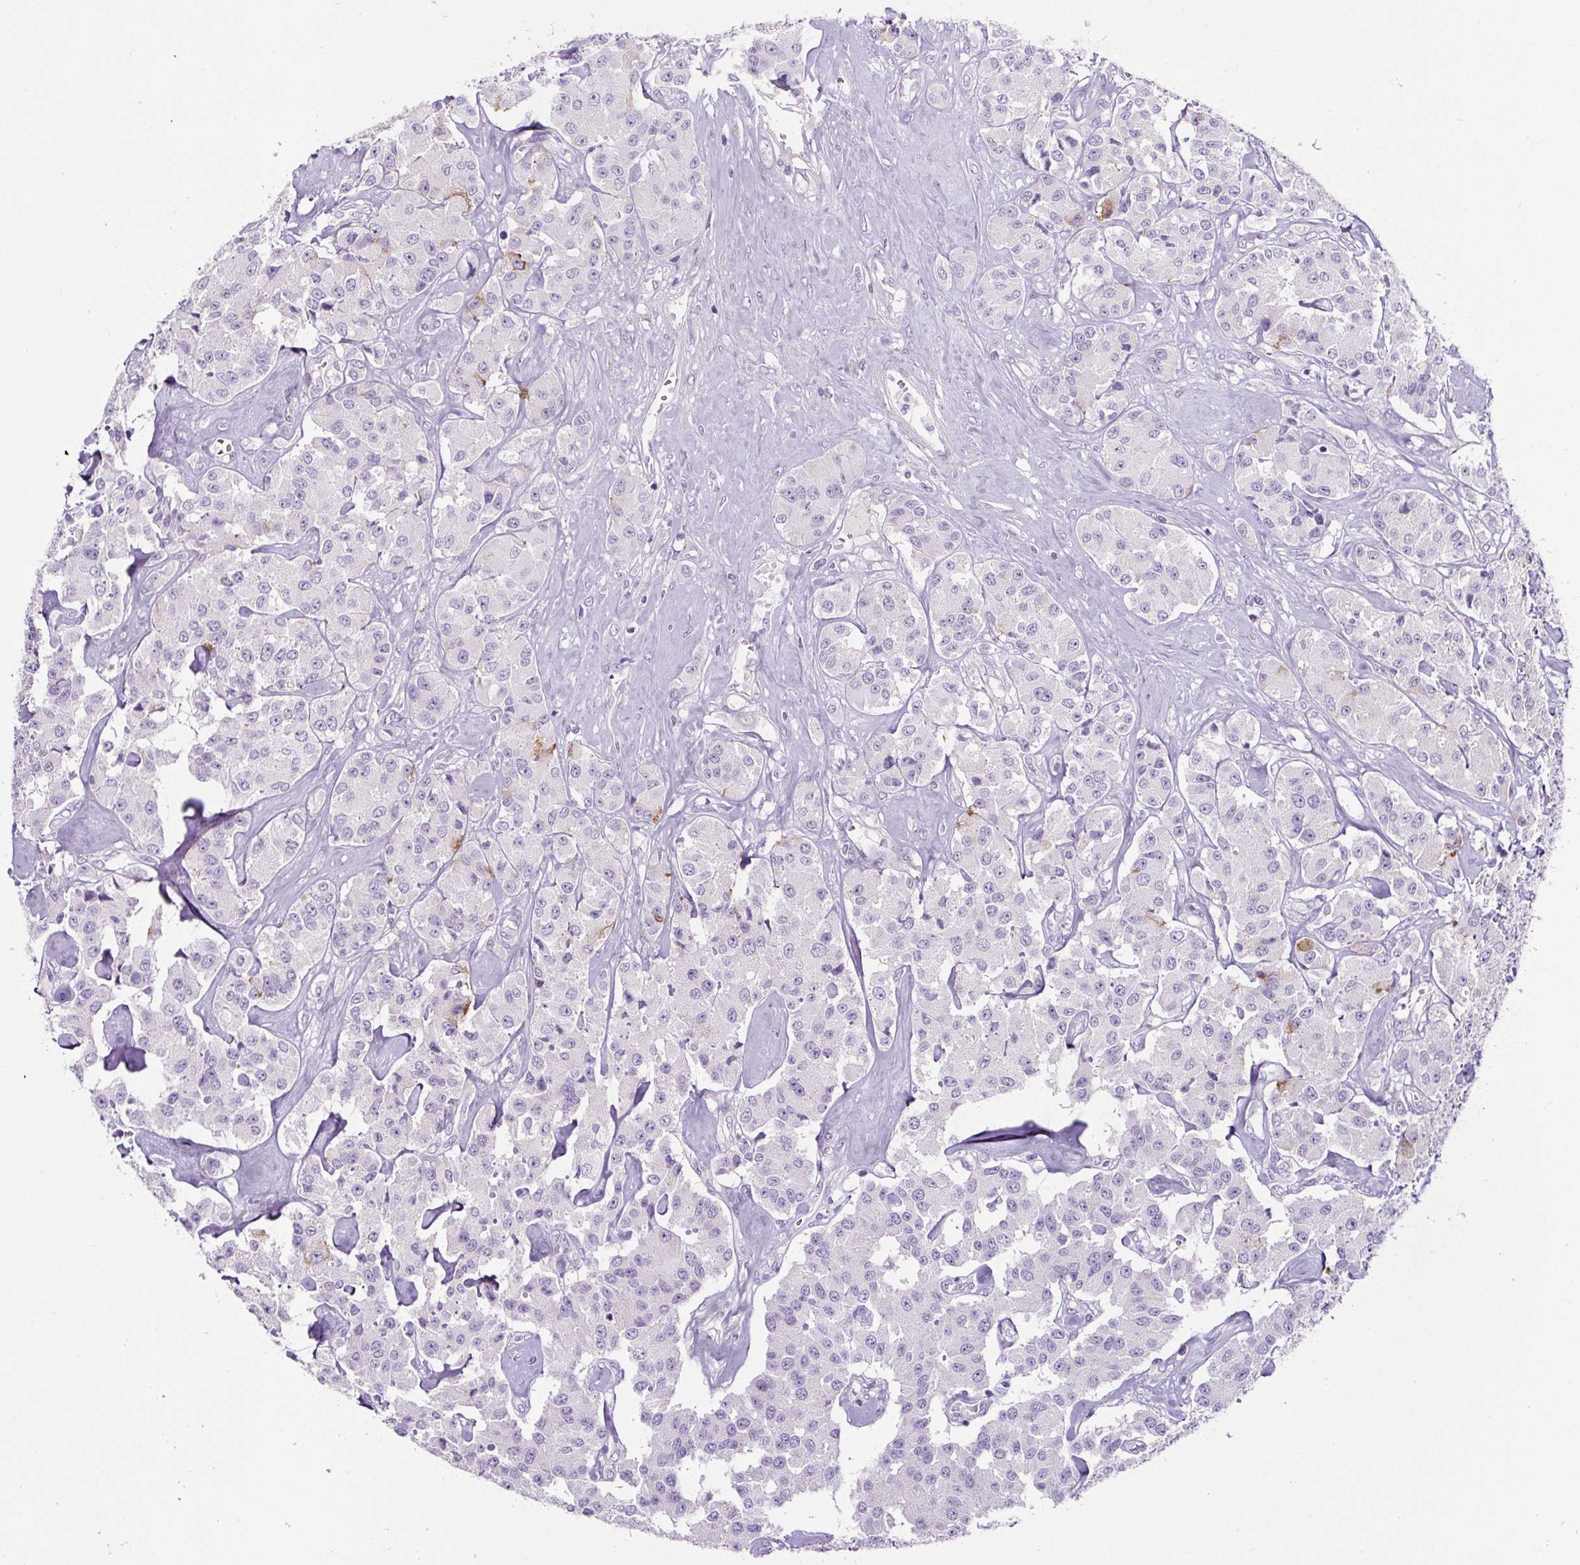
{"staining": {"intensity": "moderate", "quantity": "<25%", "location": "cytoplasmic/membranous"}, "tissue": "carcinoid", "cell_type": "Tumor cells", "image_type": "cancer", "snomed": [{"axis": "morphology", "description": "Carcinoid, malignant, NOS"}, {"axis": "topography", "description": "Pancreas"}], "caption": "Protein expression analysis of human carcinoid (malignant) reveals moderate cytoplasmic/membranous expression in approximately <25% of tumor cells. Using DAB (3,3'-diaminobenzidine) (brown) and hematoxylin (blue) stains, captured at high magnification using brightfield microscopy.", "gene": "OR14A2", "patient": {"sex": "male", "age": 41}}